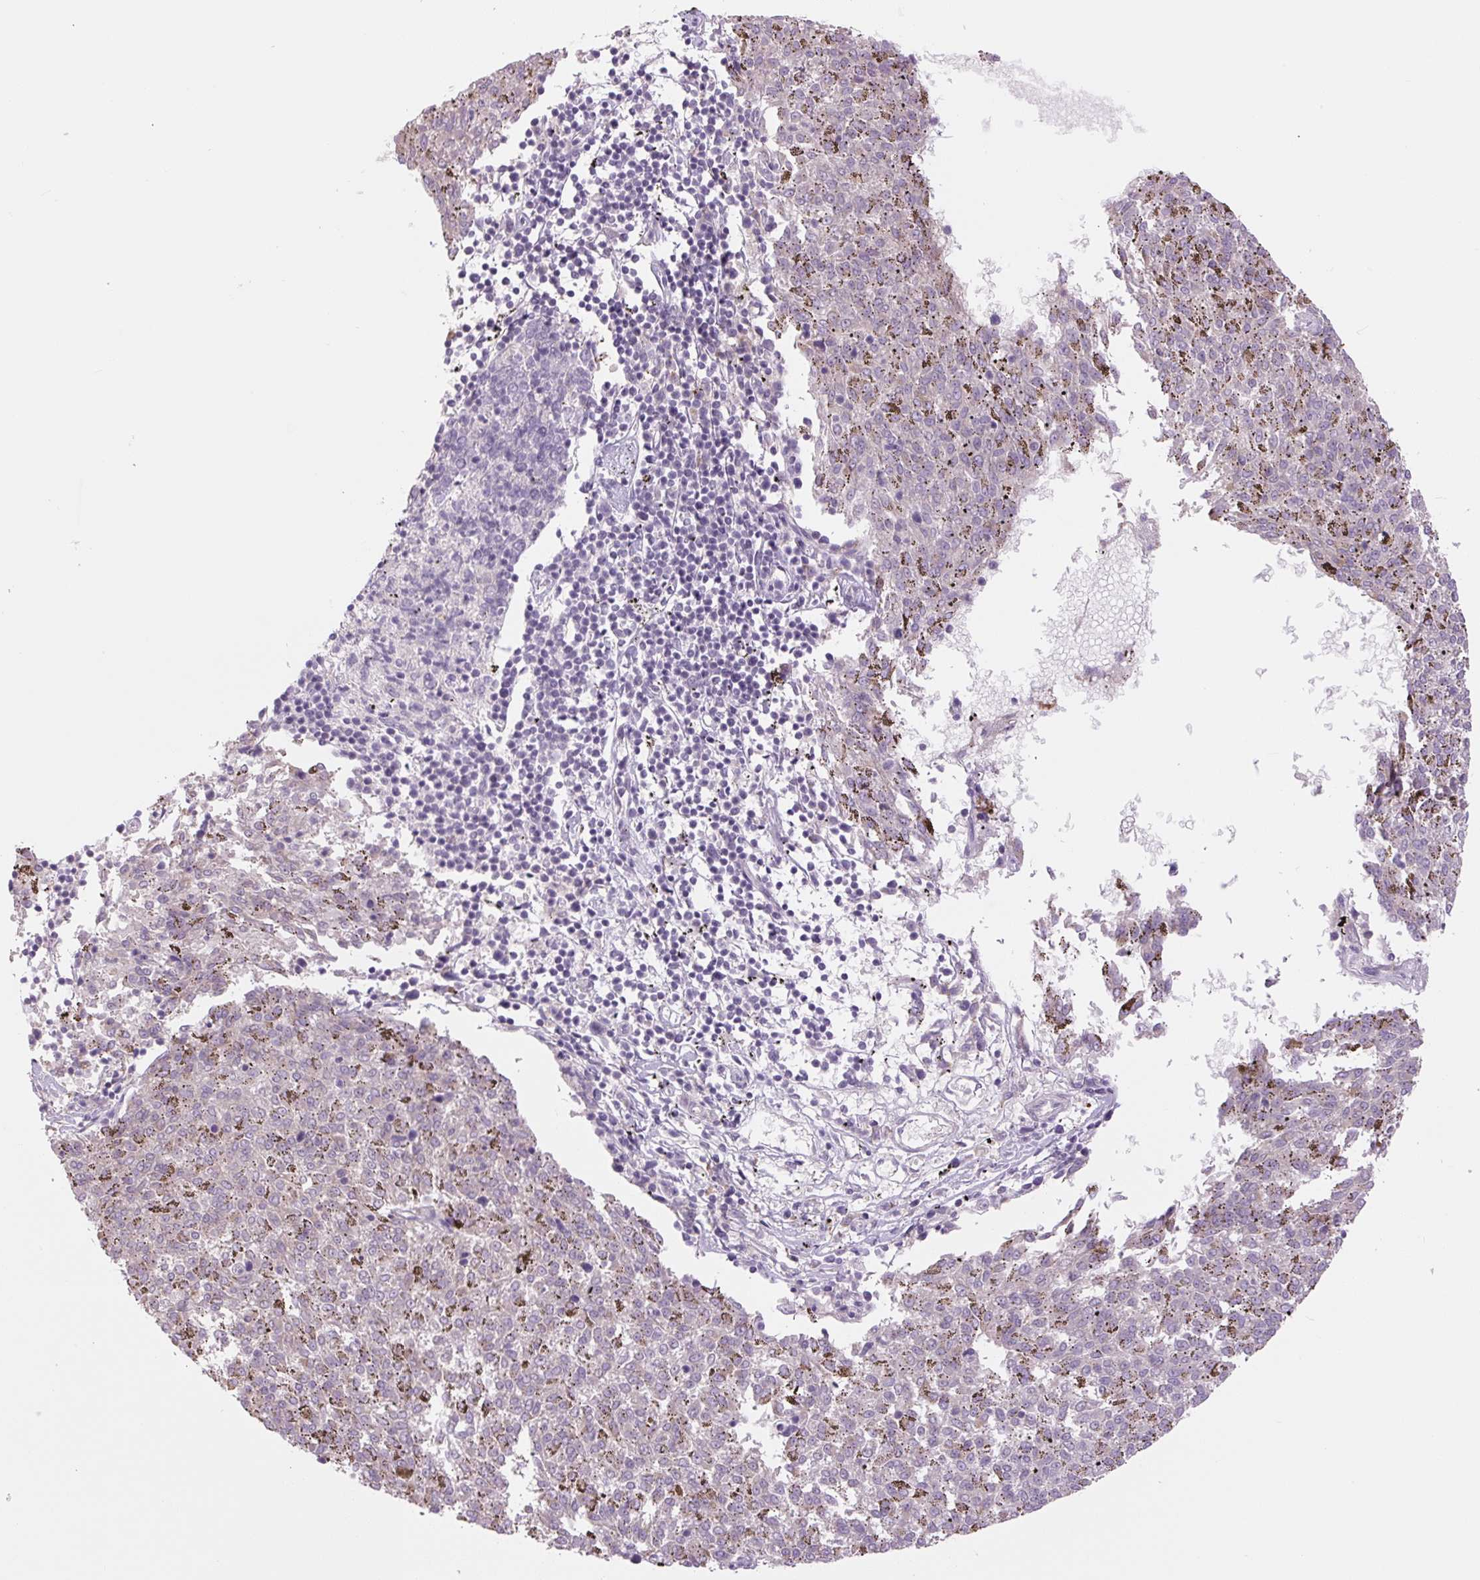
{"staining": {"intensity": "negative", "quantity": "none", "location": "none"}, "tissue": "melanoma", "cell_type": "Tumor cells", "image_type": "cancer", "snomed": [{"axis": "morphology", "description": "Malignant melanoma, NOS"}, {"axis": "topography", "description": "Skin"}], "caption": "The micrograph shows no staining of tumor cells in malignant melanoma.", "gene": "TMEM100", "patient": {"sex": "female", "age": 72}}